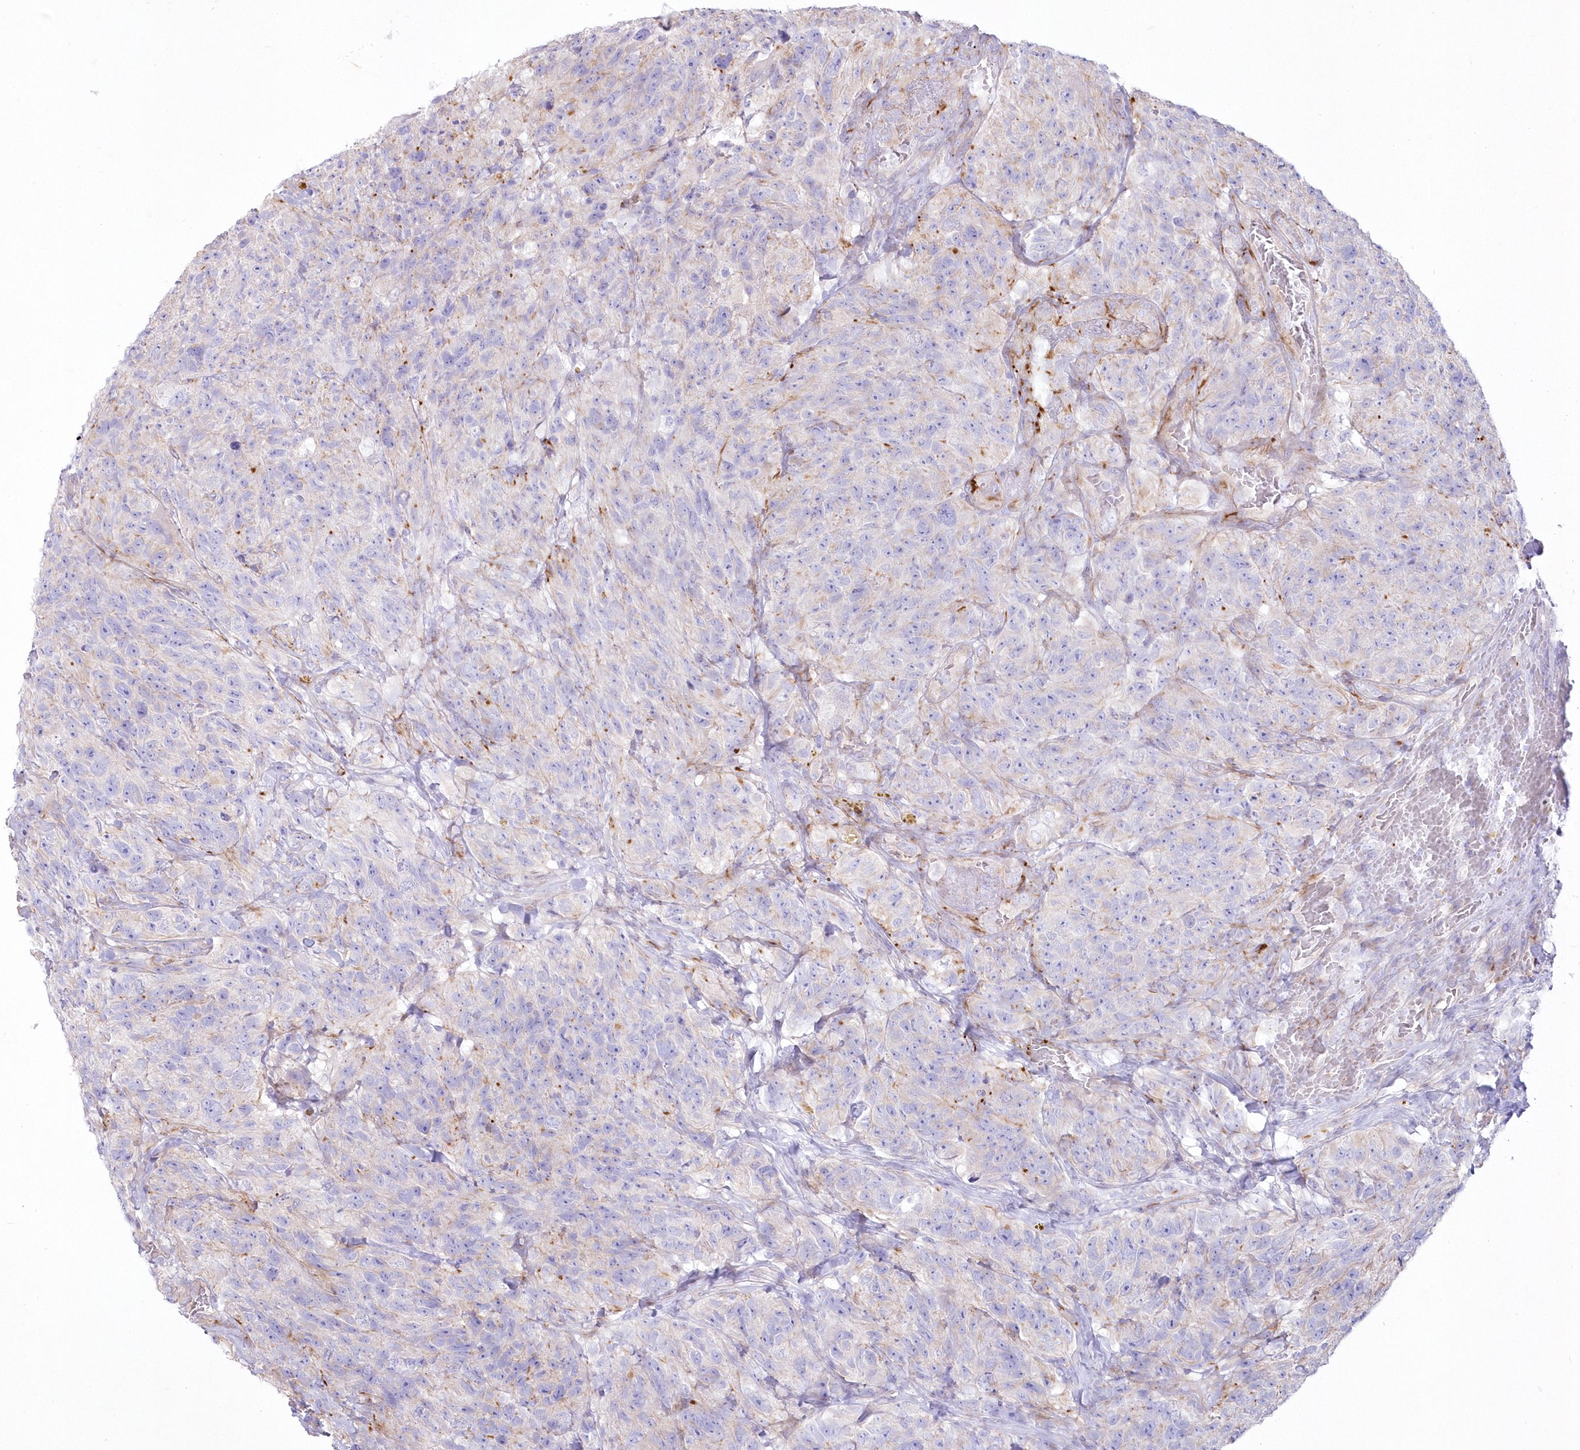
{"staining": {"intensity": "negative", "quantity": "none", "location": "none"}, "tissue": "glioma", "cell_type": "Tumor cells", "image_type": "cancer", "snomed": [{"axis": "morphology", "description": "Glioma, malignant, High grade"}, {"axis": "topography", "description": "Brain"}], "caption": "Immunohistochemical staining of human malignant glioma (high-grade) reveals no significant expression in tumor cells.", "gene": "ZNF843", "patient": {"sex": "male", "age": 69}}